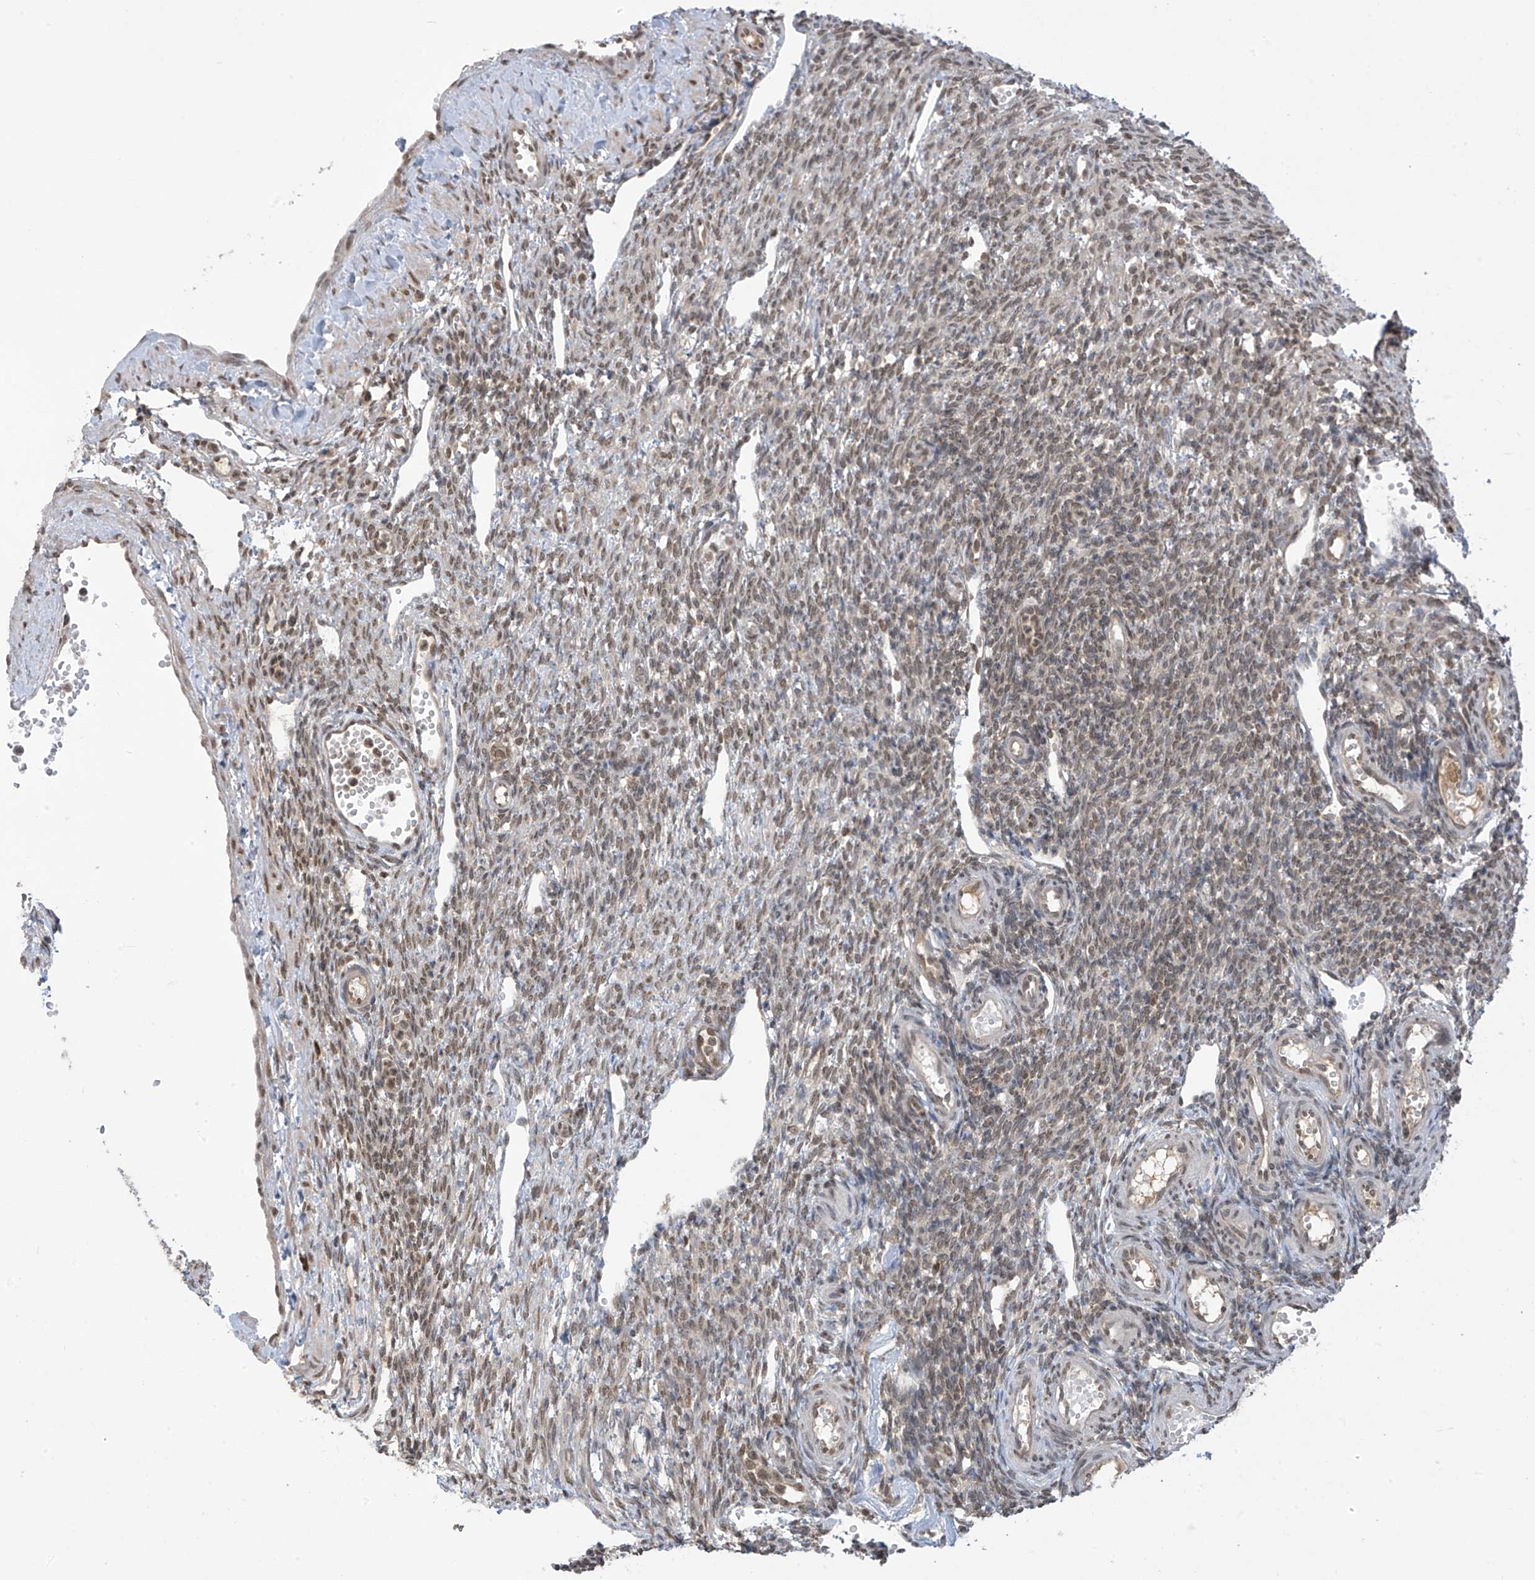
{"staining": {"intensity": "moderate", "quantity": ">75%", "location": "cytoplasmic/membranous"}, "tissue": "ovary", "cell_type": "Follicle cells", "image_type": "normal", "snomed": [{"axis": "morphology", "description": "Normal tissue, NOS"}, {"axis": "morphology", "description": "Cyst, NOS"}, {"axis": "topography", "description": "Ovary"}], "caption": "Protein staining exhibits moderate cytoplasmic/membranous expression in about >75% of follicle cells in benign ovary. The protein is shown in brown color, while the nuclei are stained blue.", "gene": "LCOR", "patient": {"sex": "female", "age": 33}}